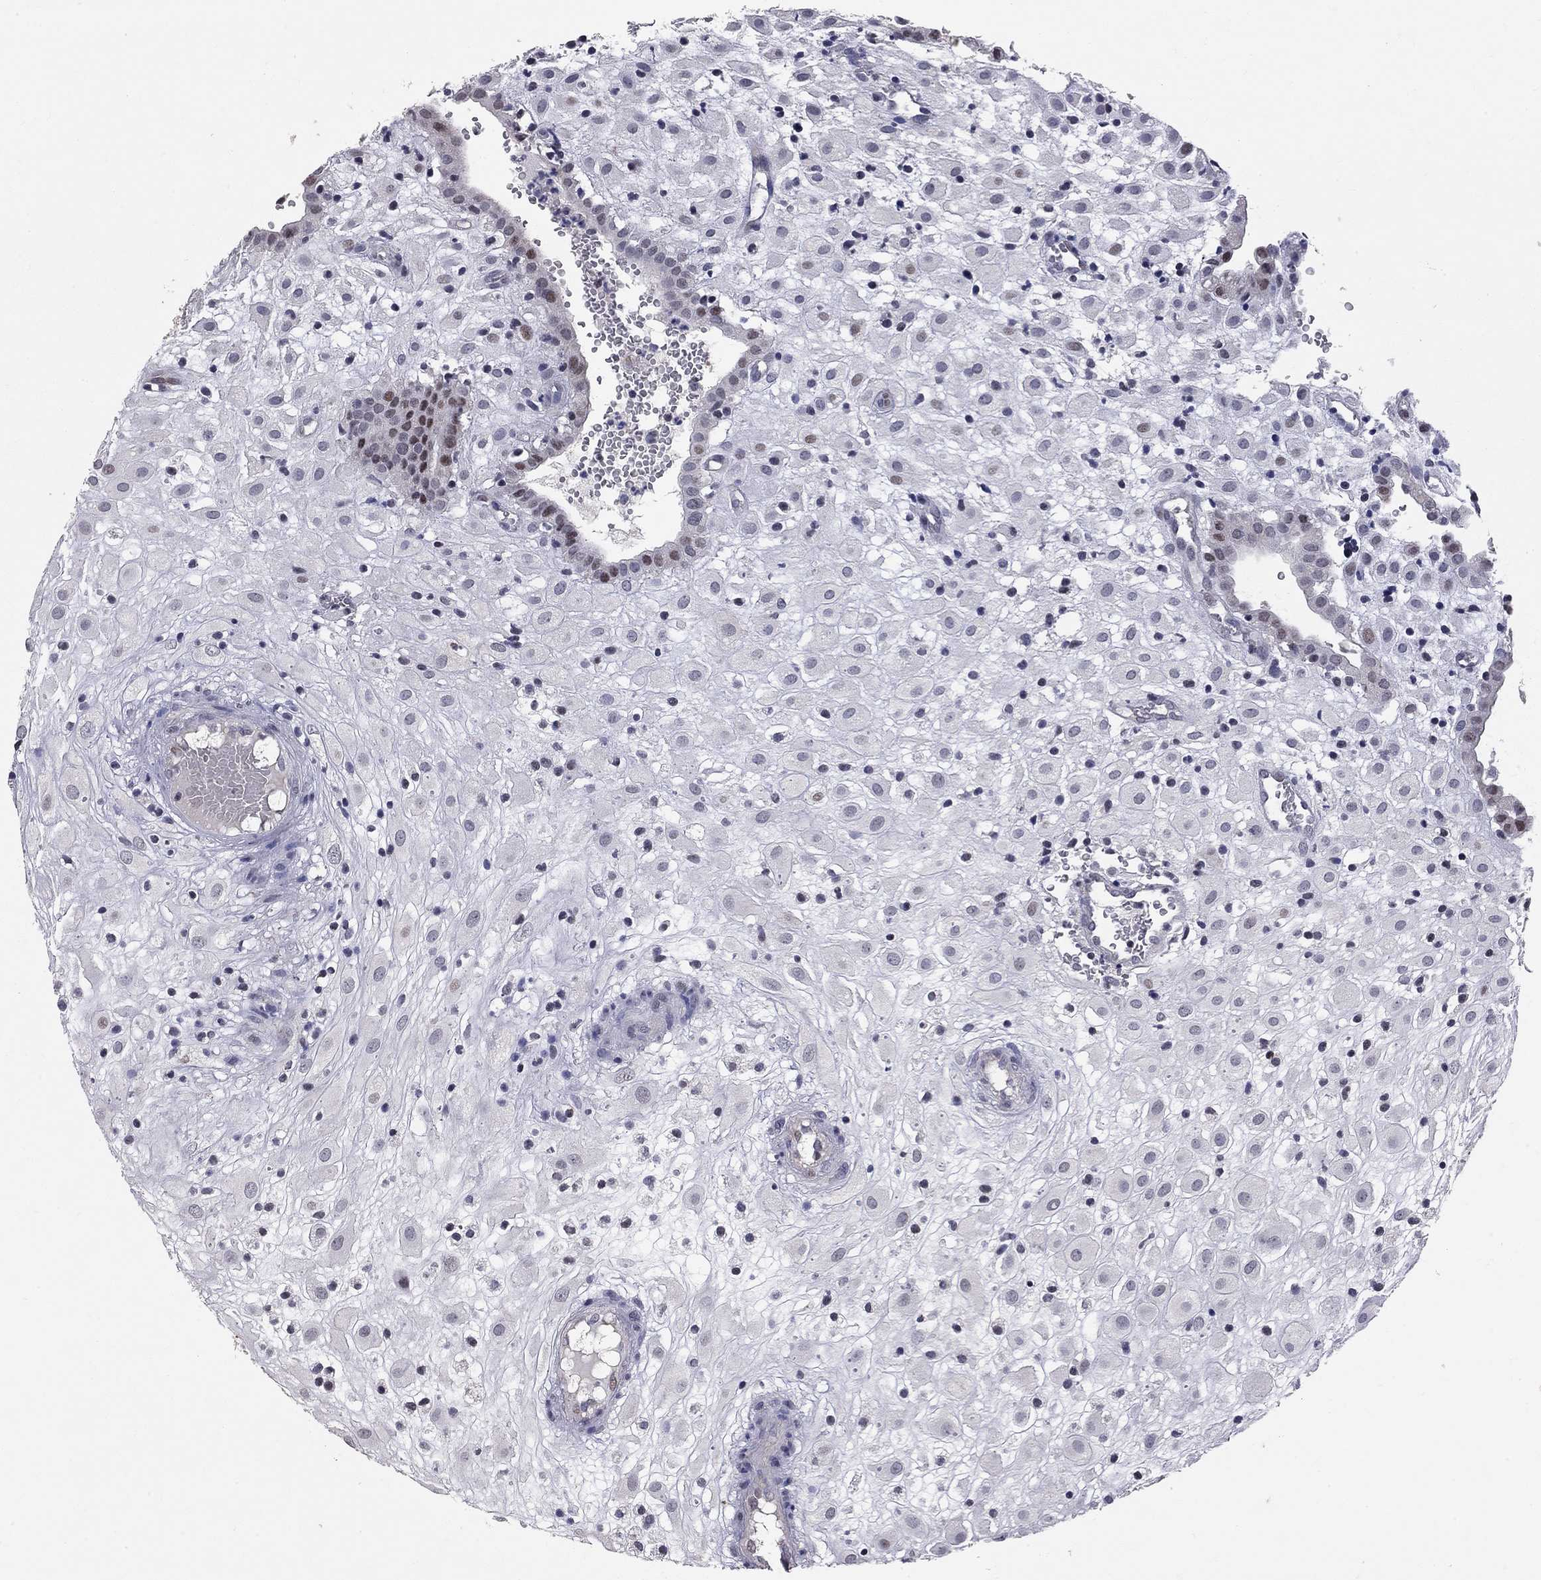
{"staining": {"intensity": "negative", "quantity": "none", "location": "none"}, "tissue": "placenta", "cell_type": "Decidual cells", "image_type": "normal", "snomed": [{"axis": "morphology", "description": "Normal tissue, NOS"}, {"axis": "topography", "description": "Placenta"}], "caption": "Immunohistochemistry (IHC) of normal placenta demonstrates no expression in decidual cells. Nuclei are stained in blue.", "gene": "HDAC3", "patient": {"sex": "female", "age": 24}}